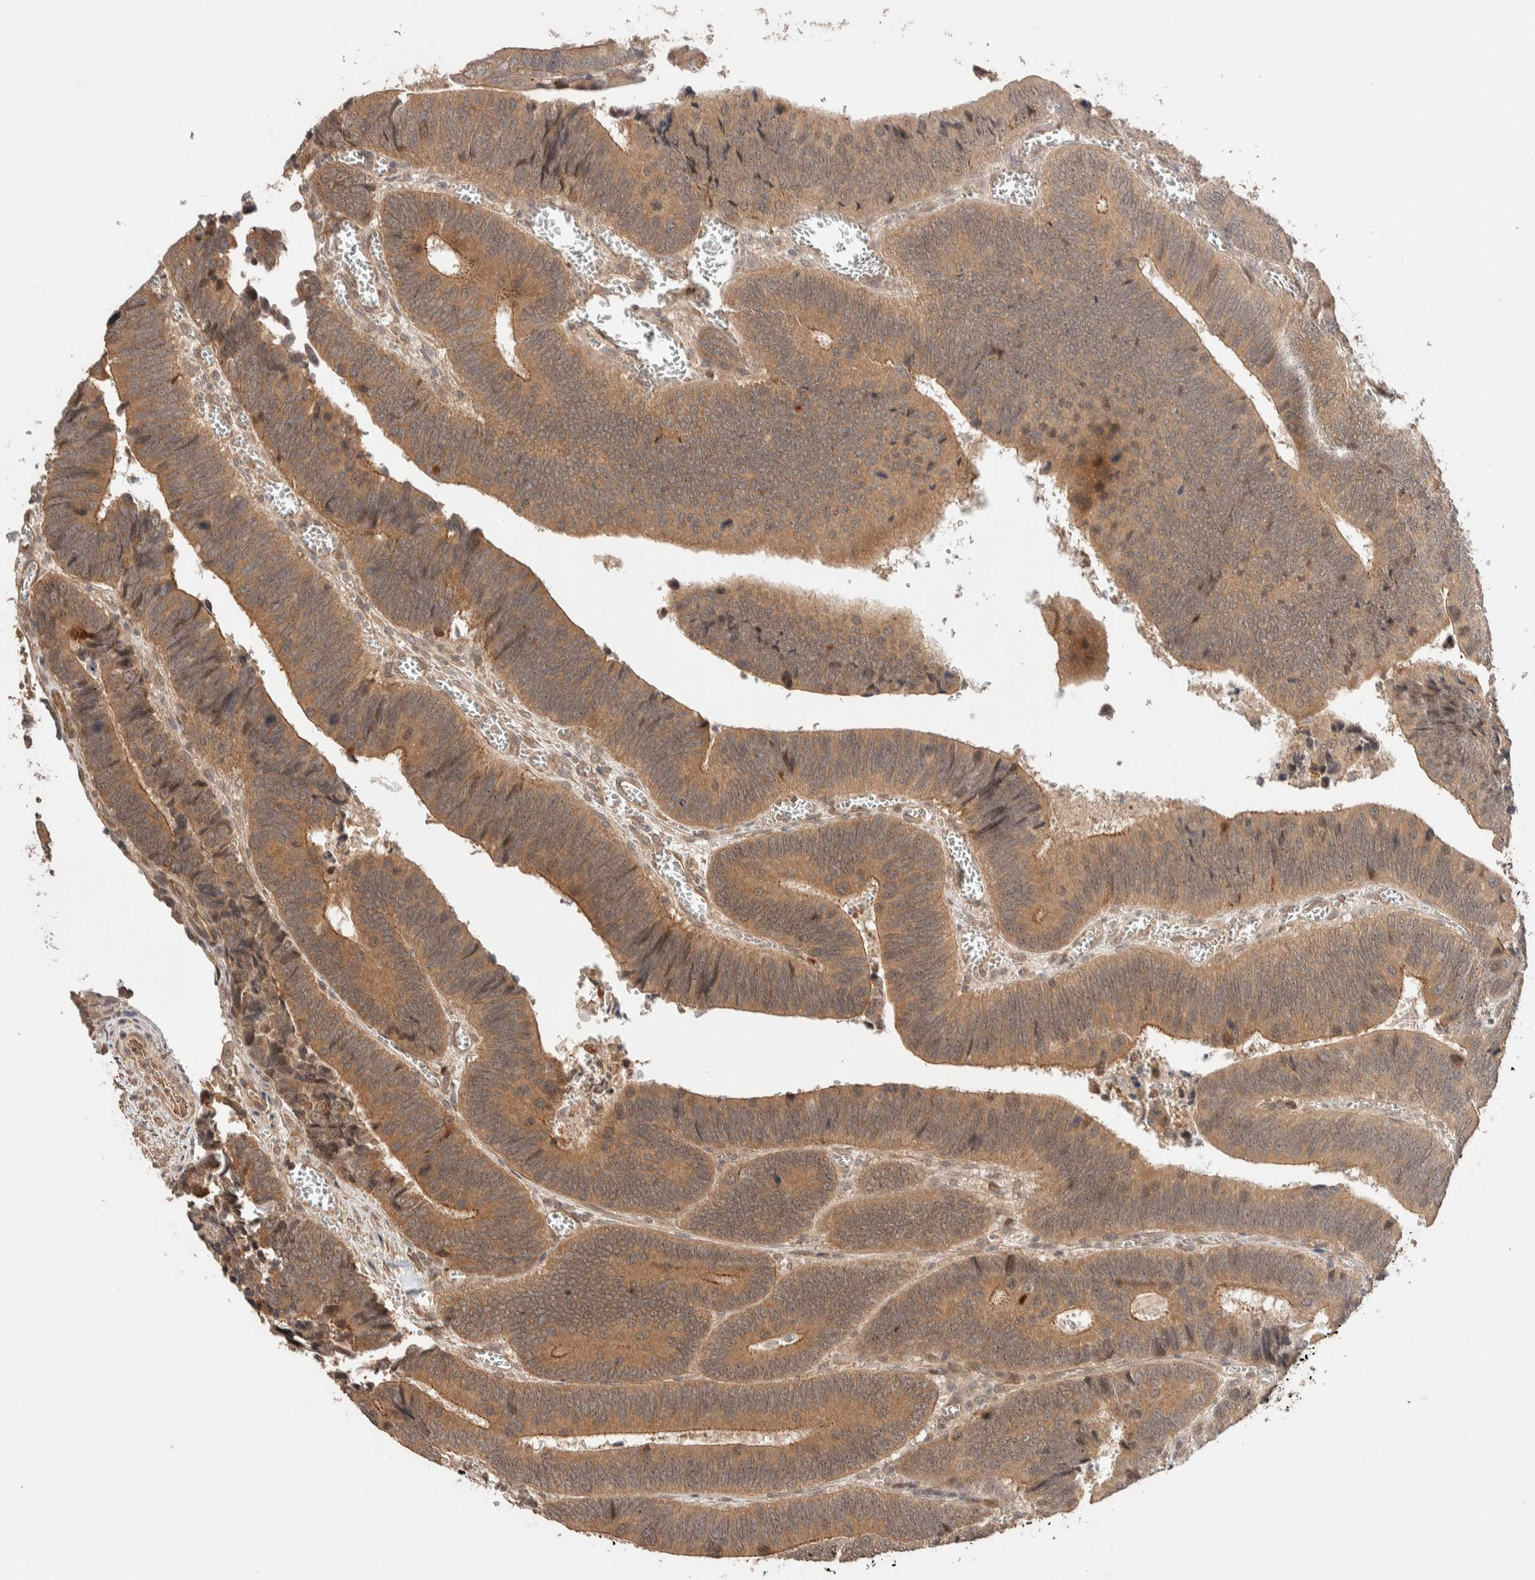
{"staining": {"intensity": "moderate", "quantity": ">75%", "location": "cytoplasmic/membranous,nuclear"}, "tissue": "colorectal cancer", "cell_type": "Tumor cells", "image_type": "cancer", "snomed": [{"axis": "morphology", "description": "Inflammation, NOS"}, {"axis": "morphology", "description": "Adenocarcinoma, NOS"}, {"axis": "topography", "description": "Colon"}], "caption": "A histopathology image of human colorectal cancer (adenocarcinoma) stained for a protein displays moderate cytoplasmic/membranous and nuclear brown staining in tumor cells.", "gene": "PRDM15", "patient": {"sex": "male", "age": 72}}